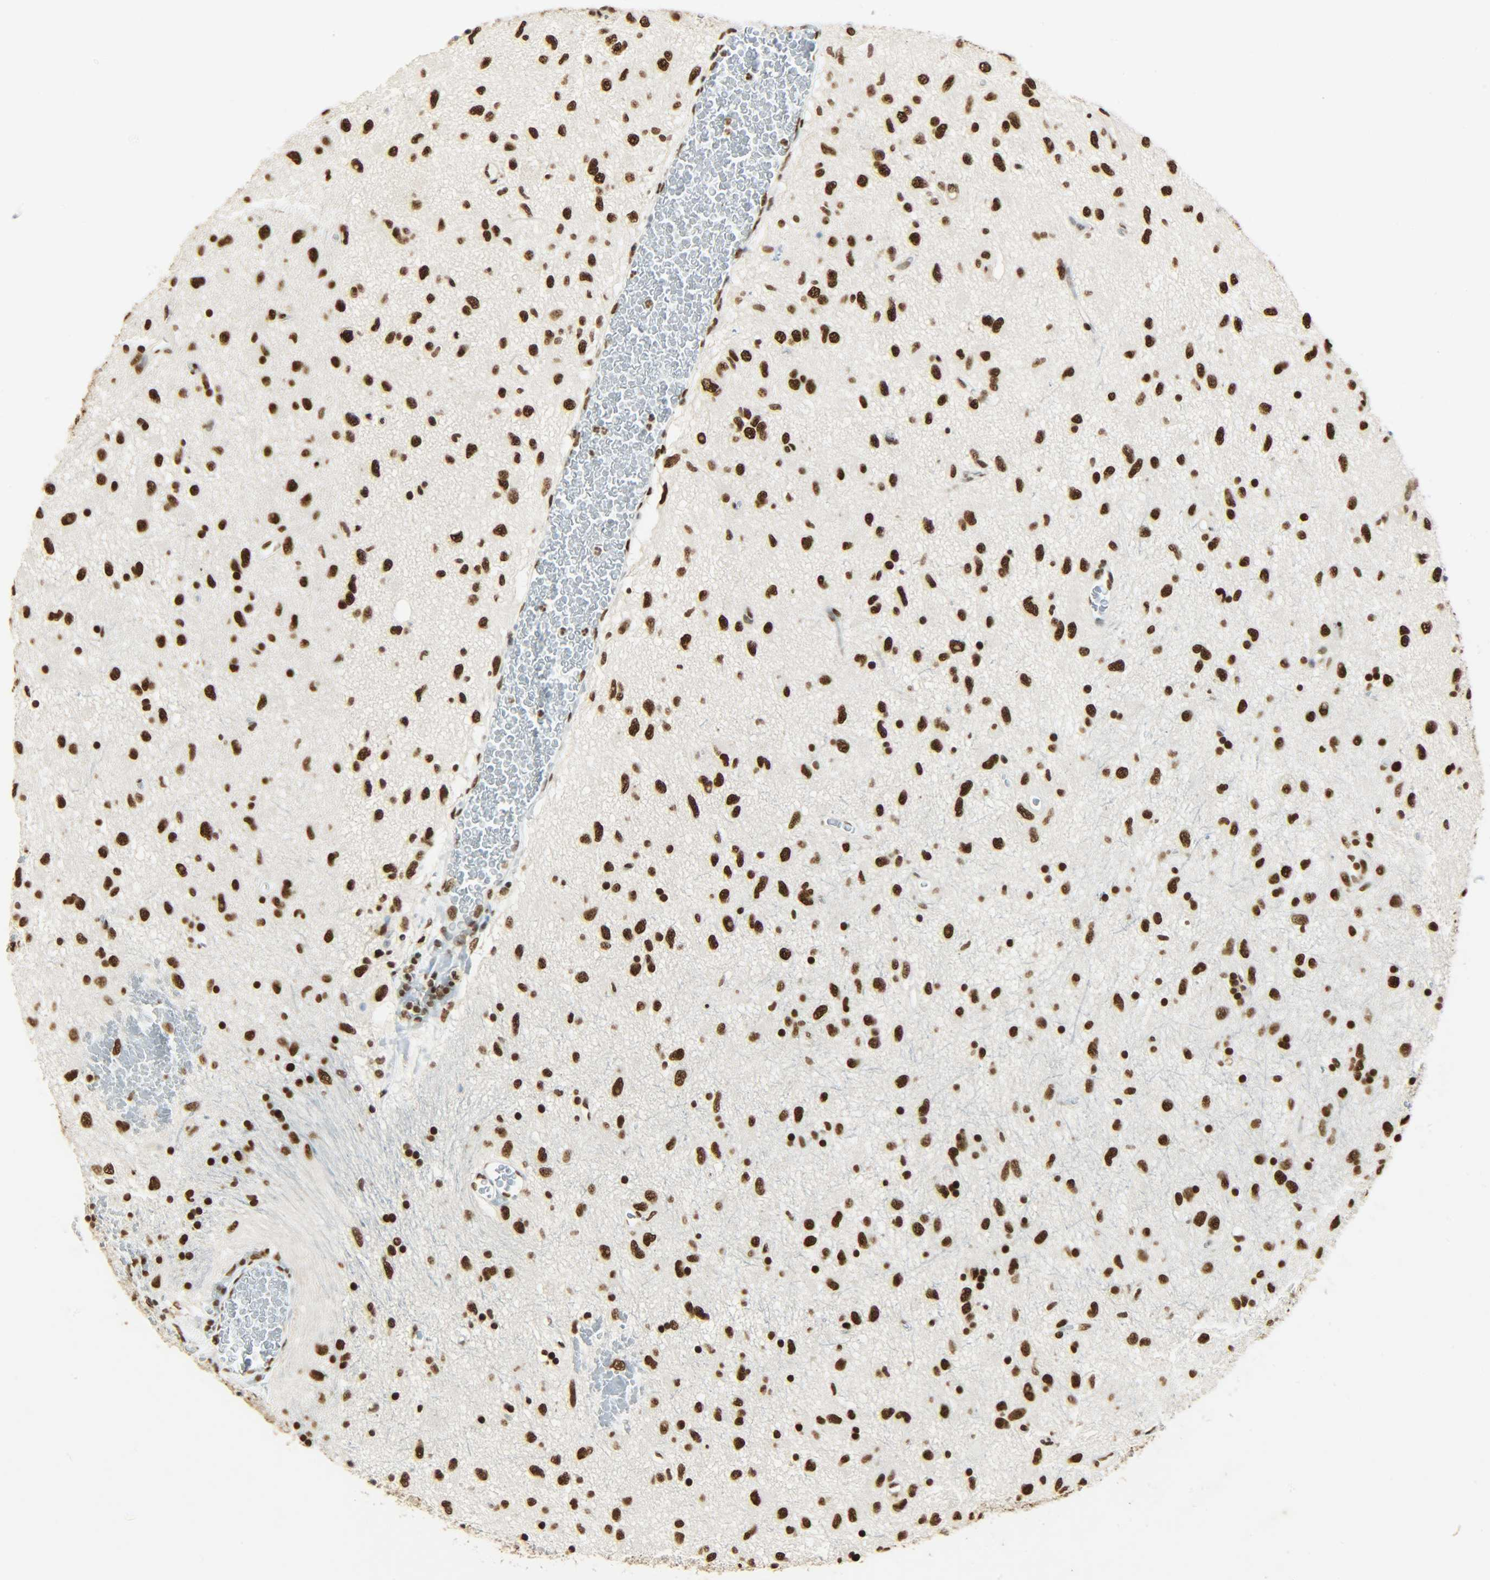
{"staining": {"intensity": "strong", "quantity": ">75%", "location": "nuclear"}, "tissue": "glioma", "cell_type": "Tumor cells", "image_type": "cancer", "snomed": [{"axis": "morphology", "description": "Glioma, malignant, Low grade"}, {"axis": "topography", "description": "Brain"}], "caption": "Glioma tissue exhibits strong nuclear positivity in about >75% of tumor cells", "gene": "KHDRBS1", "patient": {"sex": "male", "age": 77}}